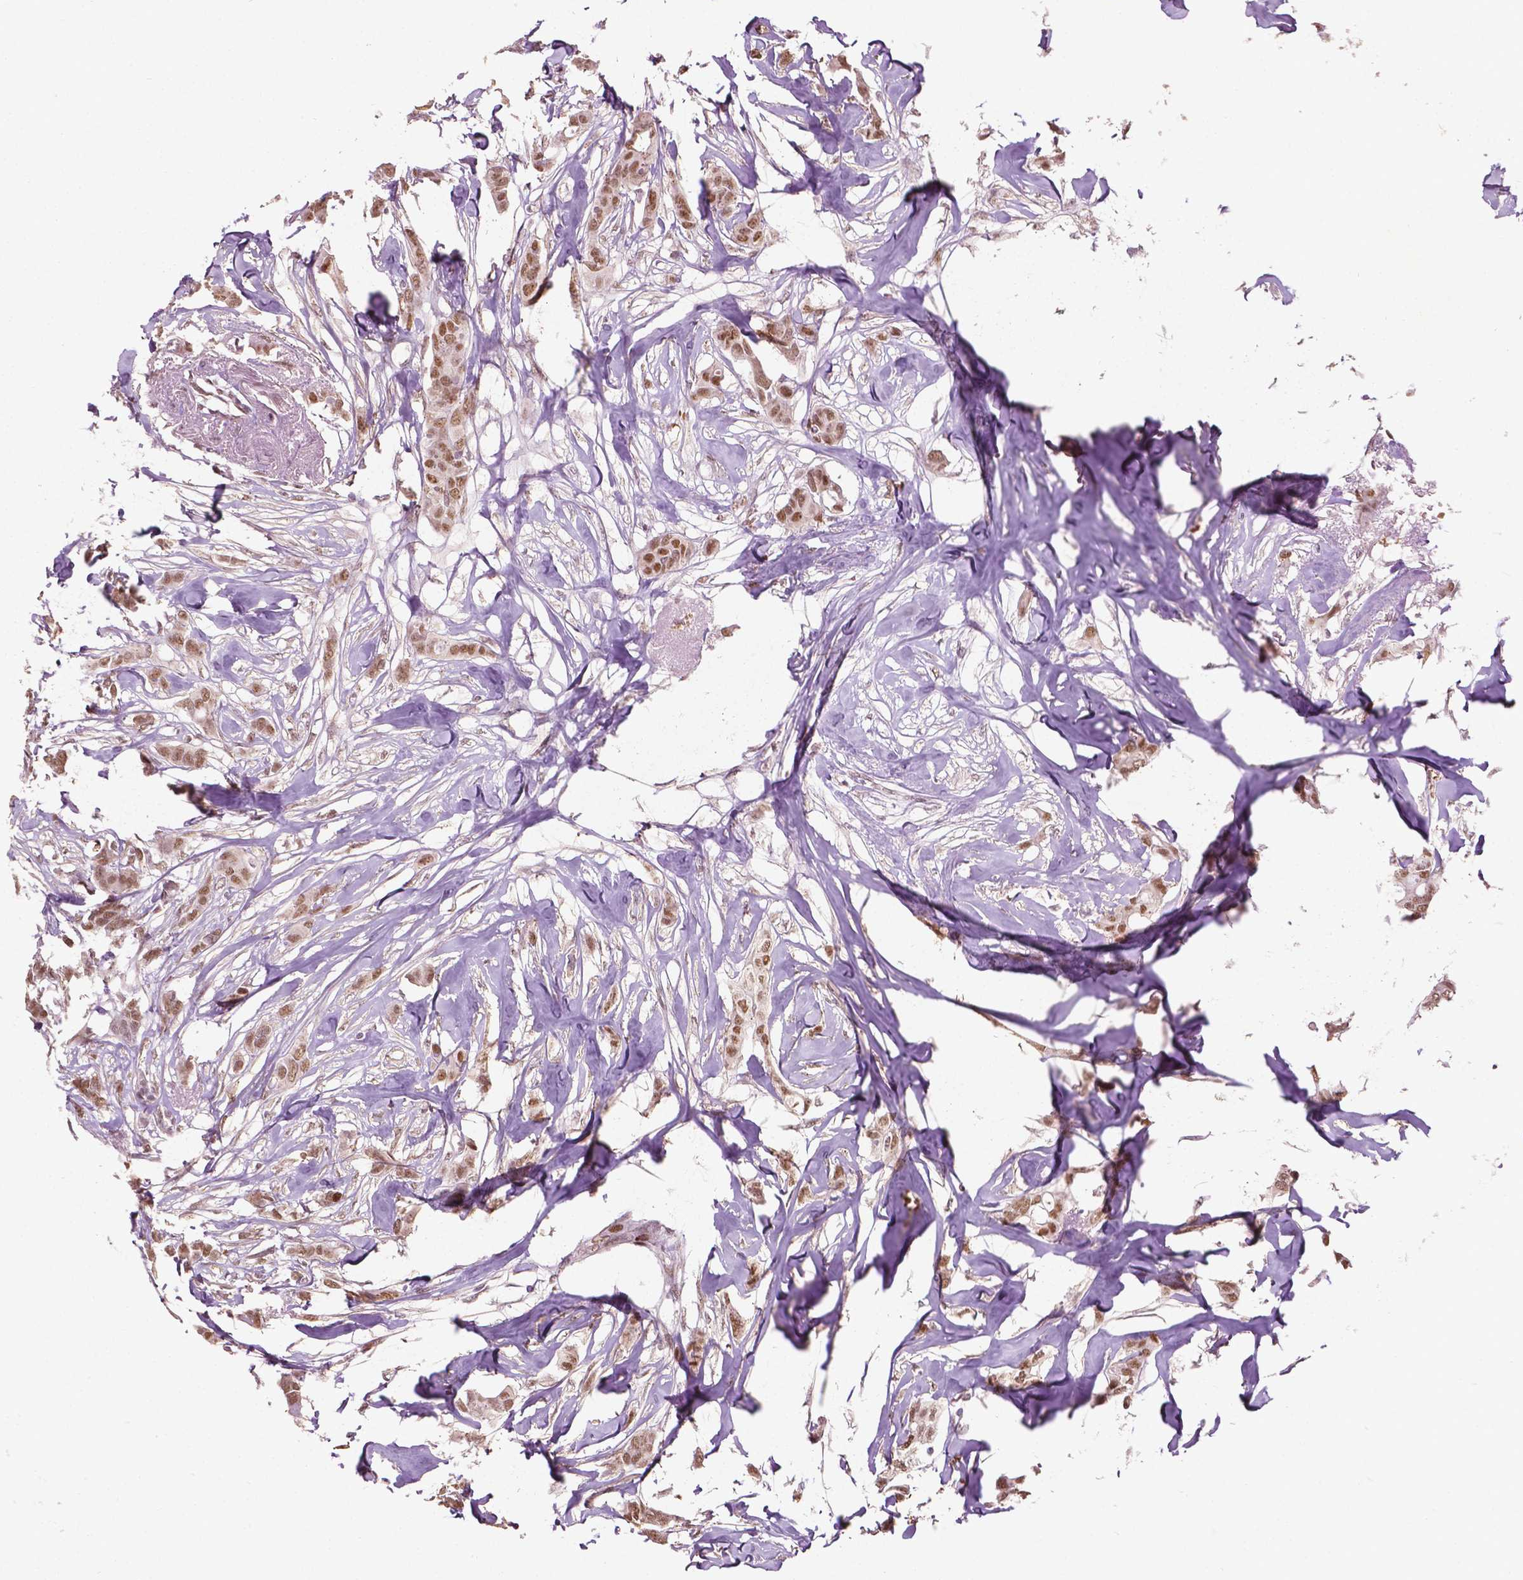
{"staining": {"intensity": "moderate", "quantity": ">75%", "location": "nuclear"}, "tissue": "breast cancer", "cell_type": "Tumor cells", "image_type": "cancer", "snomed": [{"axis": "morphology", "description": "Duct carcinoma"}, {"axis": "topography", "description": "Breast"}], "caption": "High-magnification brightfield microscopy of breast infiltrating ductal carcinoma stained with DAB (3,3'-diaminobenzidine) (brown) and counterstained with hematoxylin (blue). tumor cells exhibit moderate nuclear positivity is identified in approximately>75% of cells. (Stains: DAB in brown, nuclei in blue, Microscopy: brightfield microscopy at high magnification).", "gene": "ZNF41", "patient": {"sex": "female", "age": 62}}